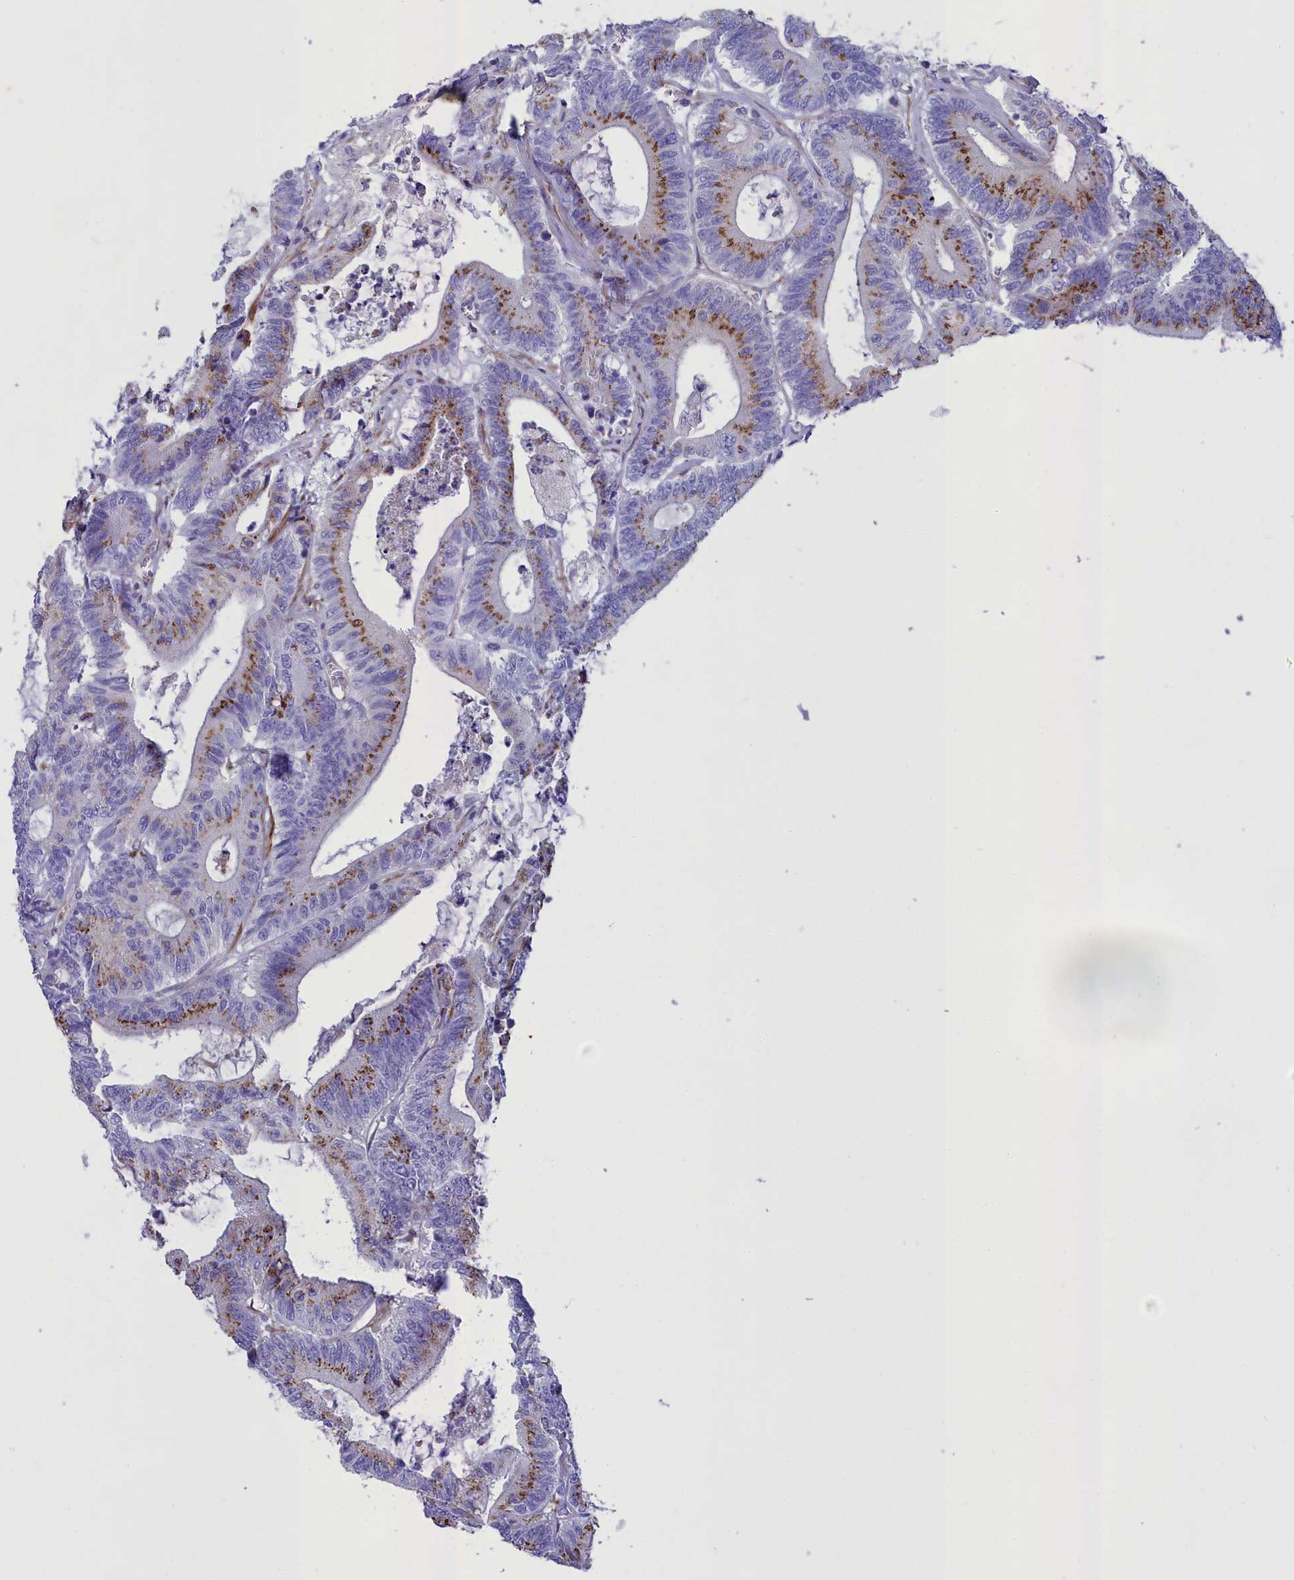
{"staining": {"intensity": "moderate", "quantity": ">75%", "location": "cytoplasmic/membranous"}, "tissue": "colorectal cancer", "cell_type": "Tumor cells", "image_type": "cancer", "snomed": [{"axis": "morphology", "description": "Adenocarcinoma, NOS"}, {"axis": "topography", "description": "Colon"}], "caption": "Immunohistochemical staining of human colorectal cancer (adenocarcinoma) demonstrates medium levels of moderate cytoplasmic/membranous expression in approximately >75% of tumor cells. (Brightfield microscopy of DAB IHC at high magnification).", "gene": "GFRA1", "patient": {"sex": "female", "age": 84}}